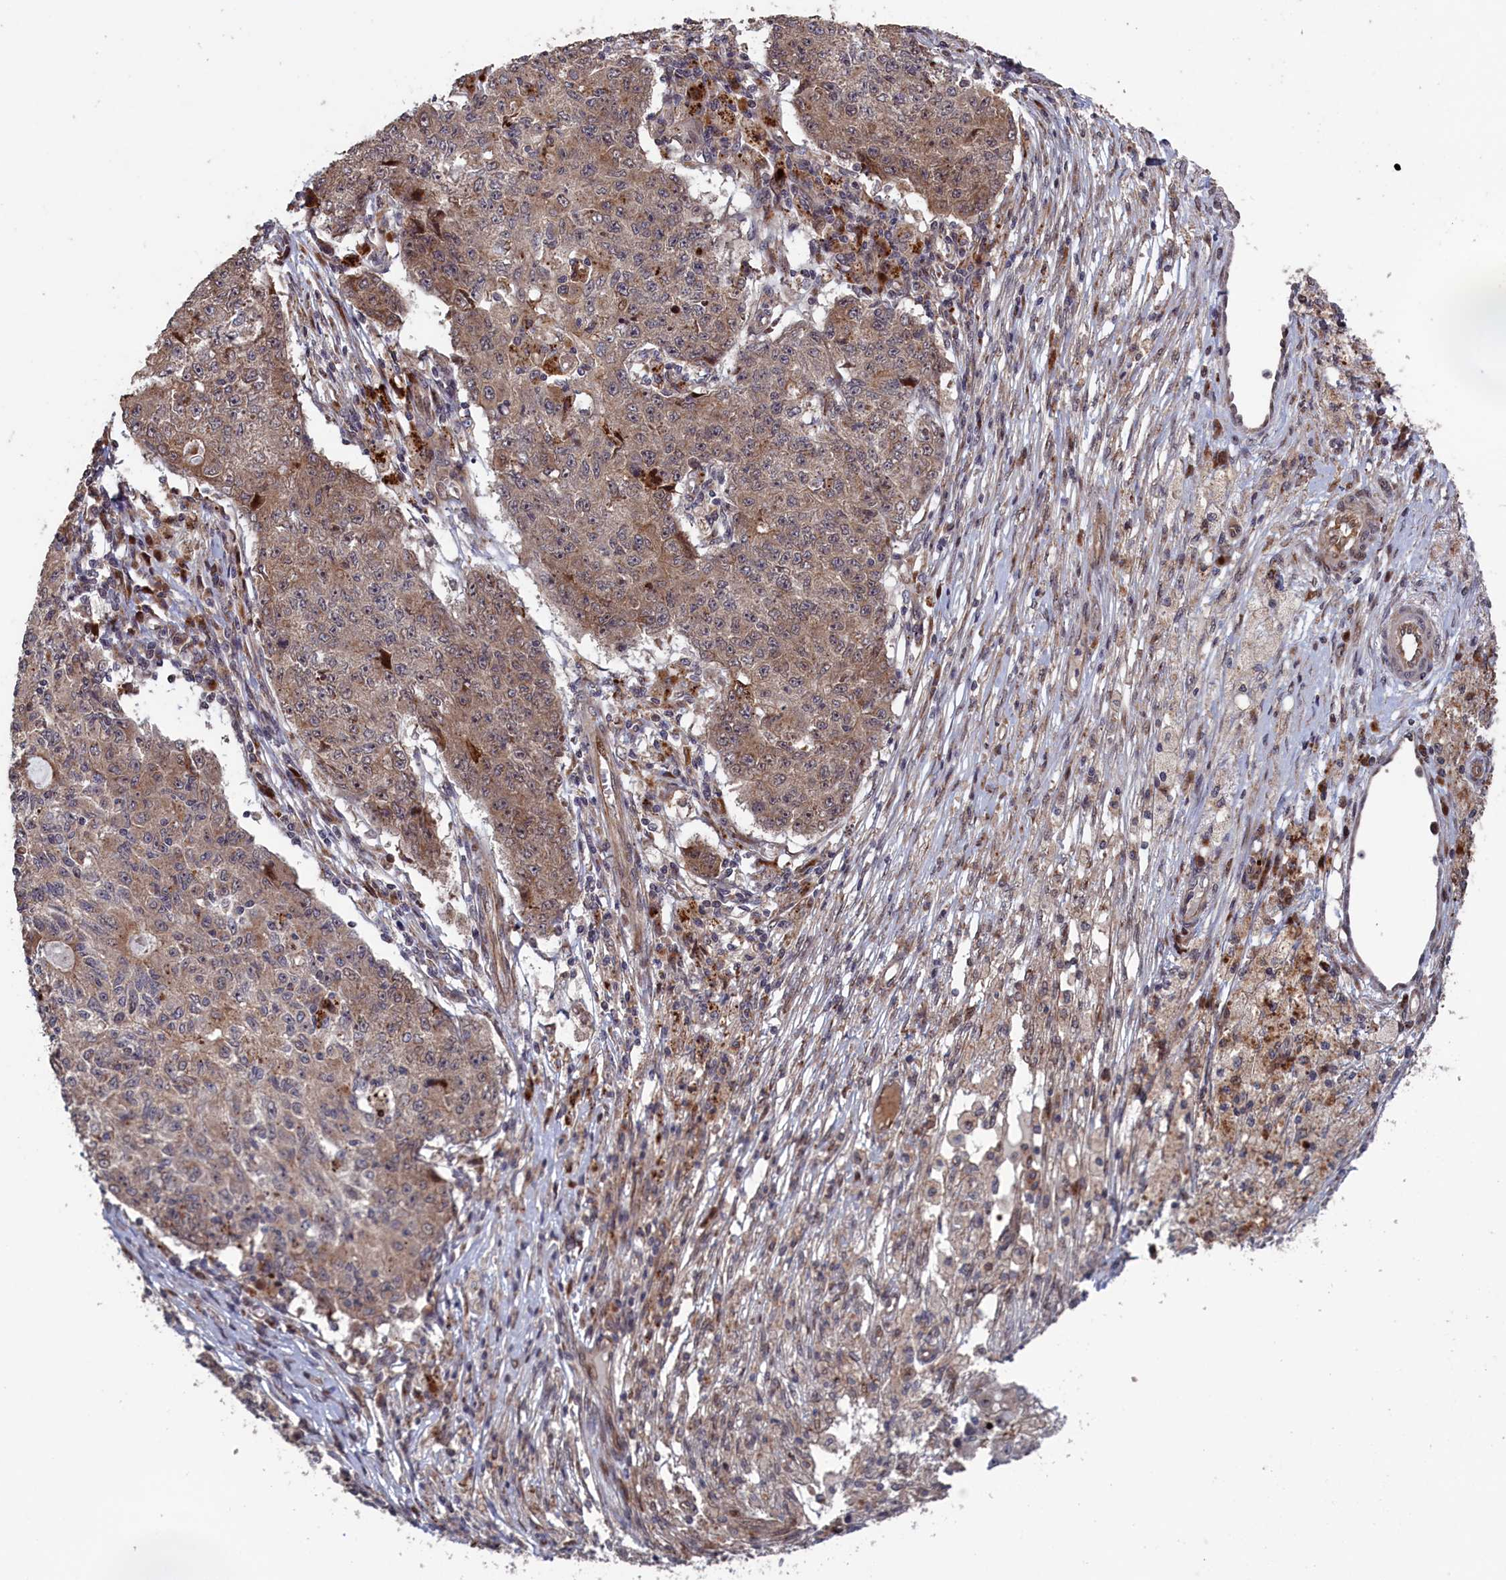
{"staining": {"intensity": "weak", "quantity": "25%-75%", "location": "cytoplasmic/membranous"}, "tissue": "ovarian cancer", "cell_type": "Tumor cells", "image_type": "cancer", "snomed": [{"axis": "morphology", "description": "Carcinoma, endometroid"}, {"axis": "topography", "description": "Ovary"}], "caption": "Brown immunohistochemical staining in endometroid carcinoma (ovarian) demonstrates weak cytoplasmic/membranous expression in about 25%-75% of tumor cells.", "gene": "LSG1", "patient": {"sex": "female", "age": 42}}